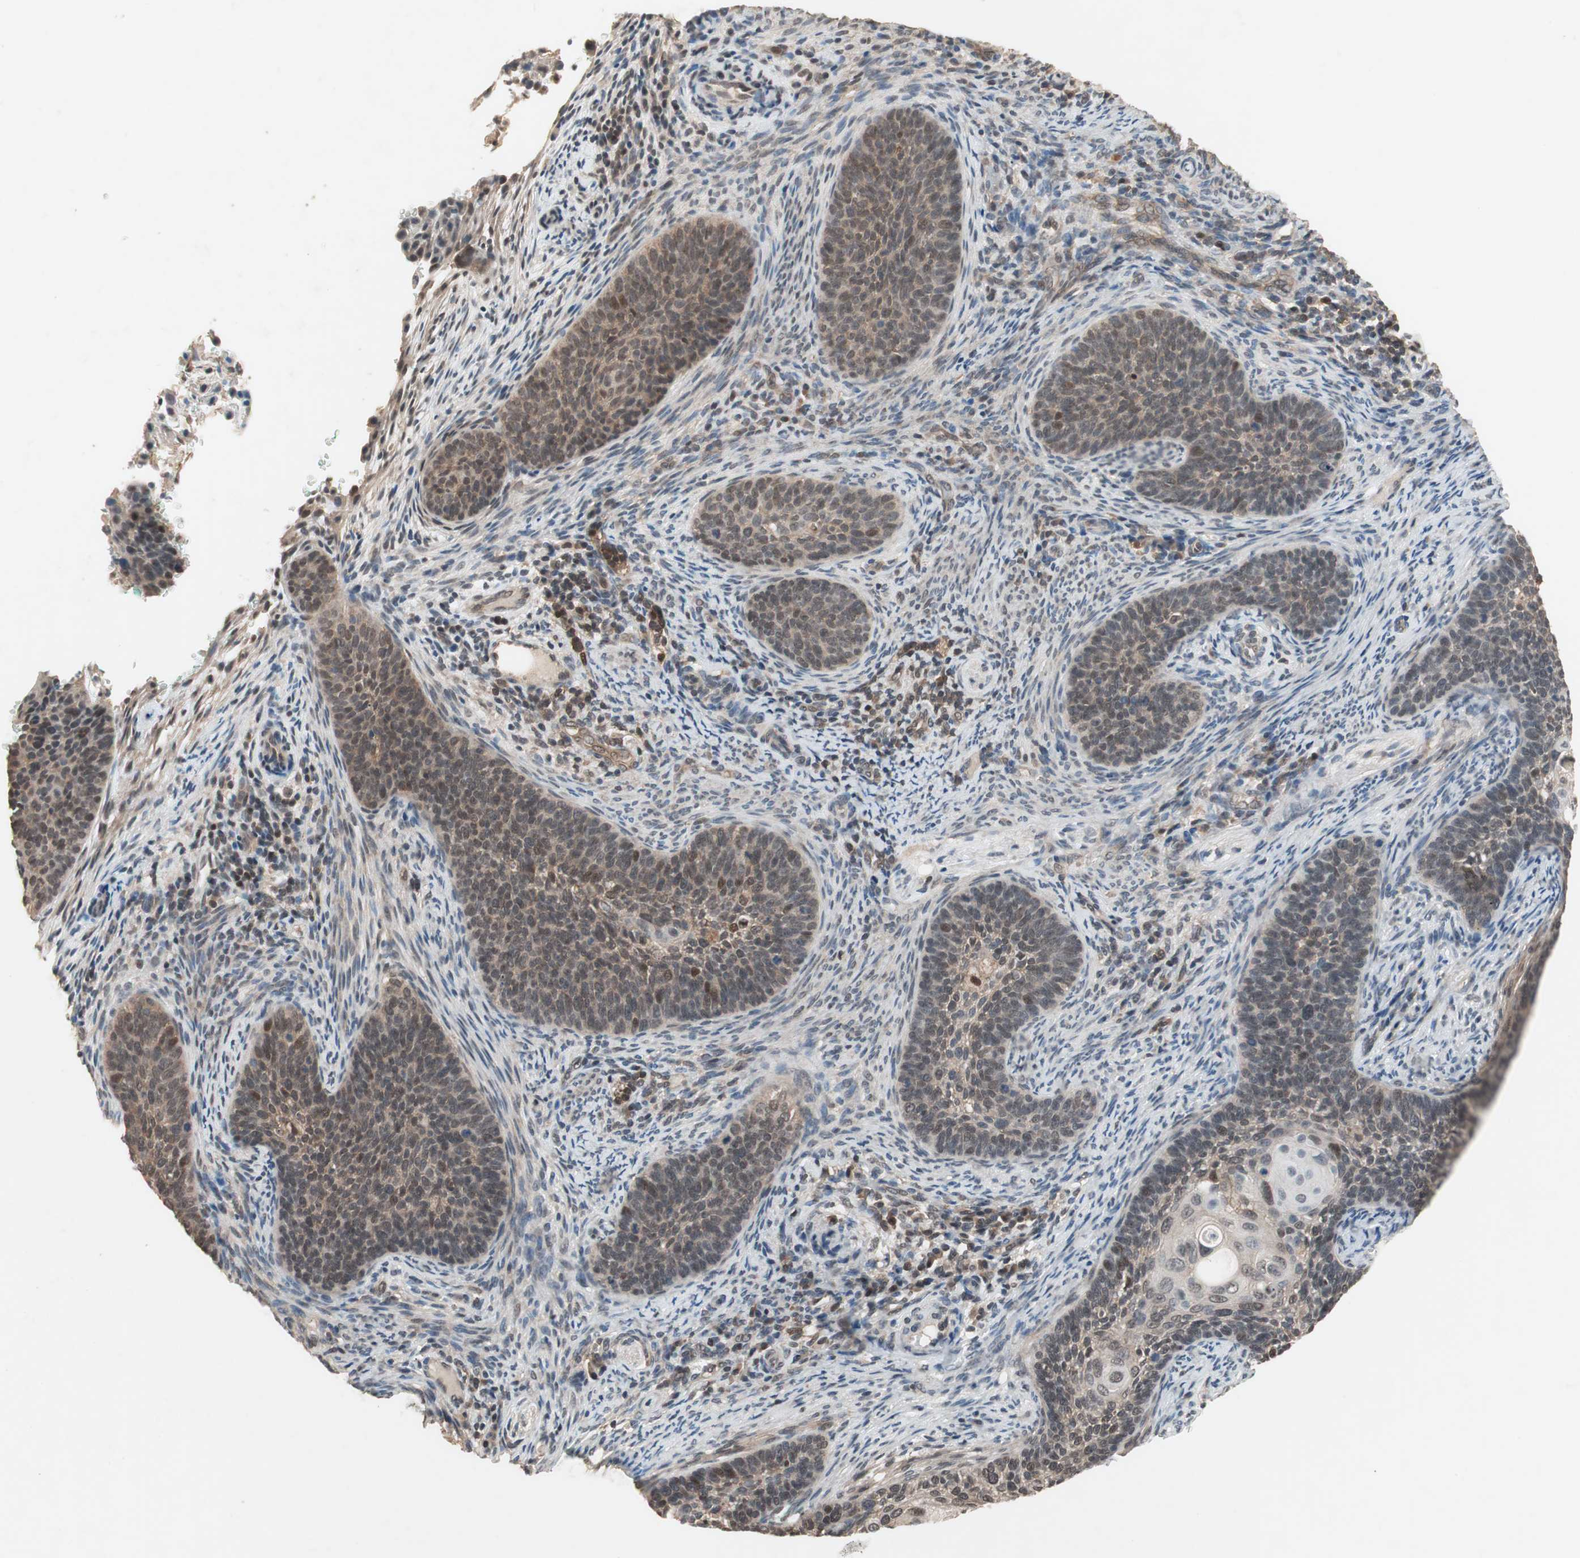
{"staining": {"intensity": "moderate", "quantity": ">75%", "location": "cytoplasmic/membranous,nuclear"}, "tissue": "cervical cancer", "cell_type": "Tumor cells", "image_type": "cancer", "snomed": [{"axis": "morphology", "description": "Squamous cell carcinoma, NOS"}, {"axis": "topography", "description": "Cervix"}], "caption": "Cervical cancer (squamous cell carcinoma) stained with IHC reveals moderate cytoplasmic/membranous and nuclear positivity in approximately >75% of tumor cells. The staining was performed using DAB (3,3'-diaminobenzidine), with brown indicating positive protein expression. Nuclei are stained blue with hematoxylin.", "gene": "GART", "patient": {"sex": "female", "age": 33}}